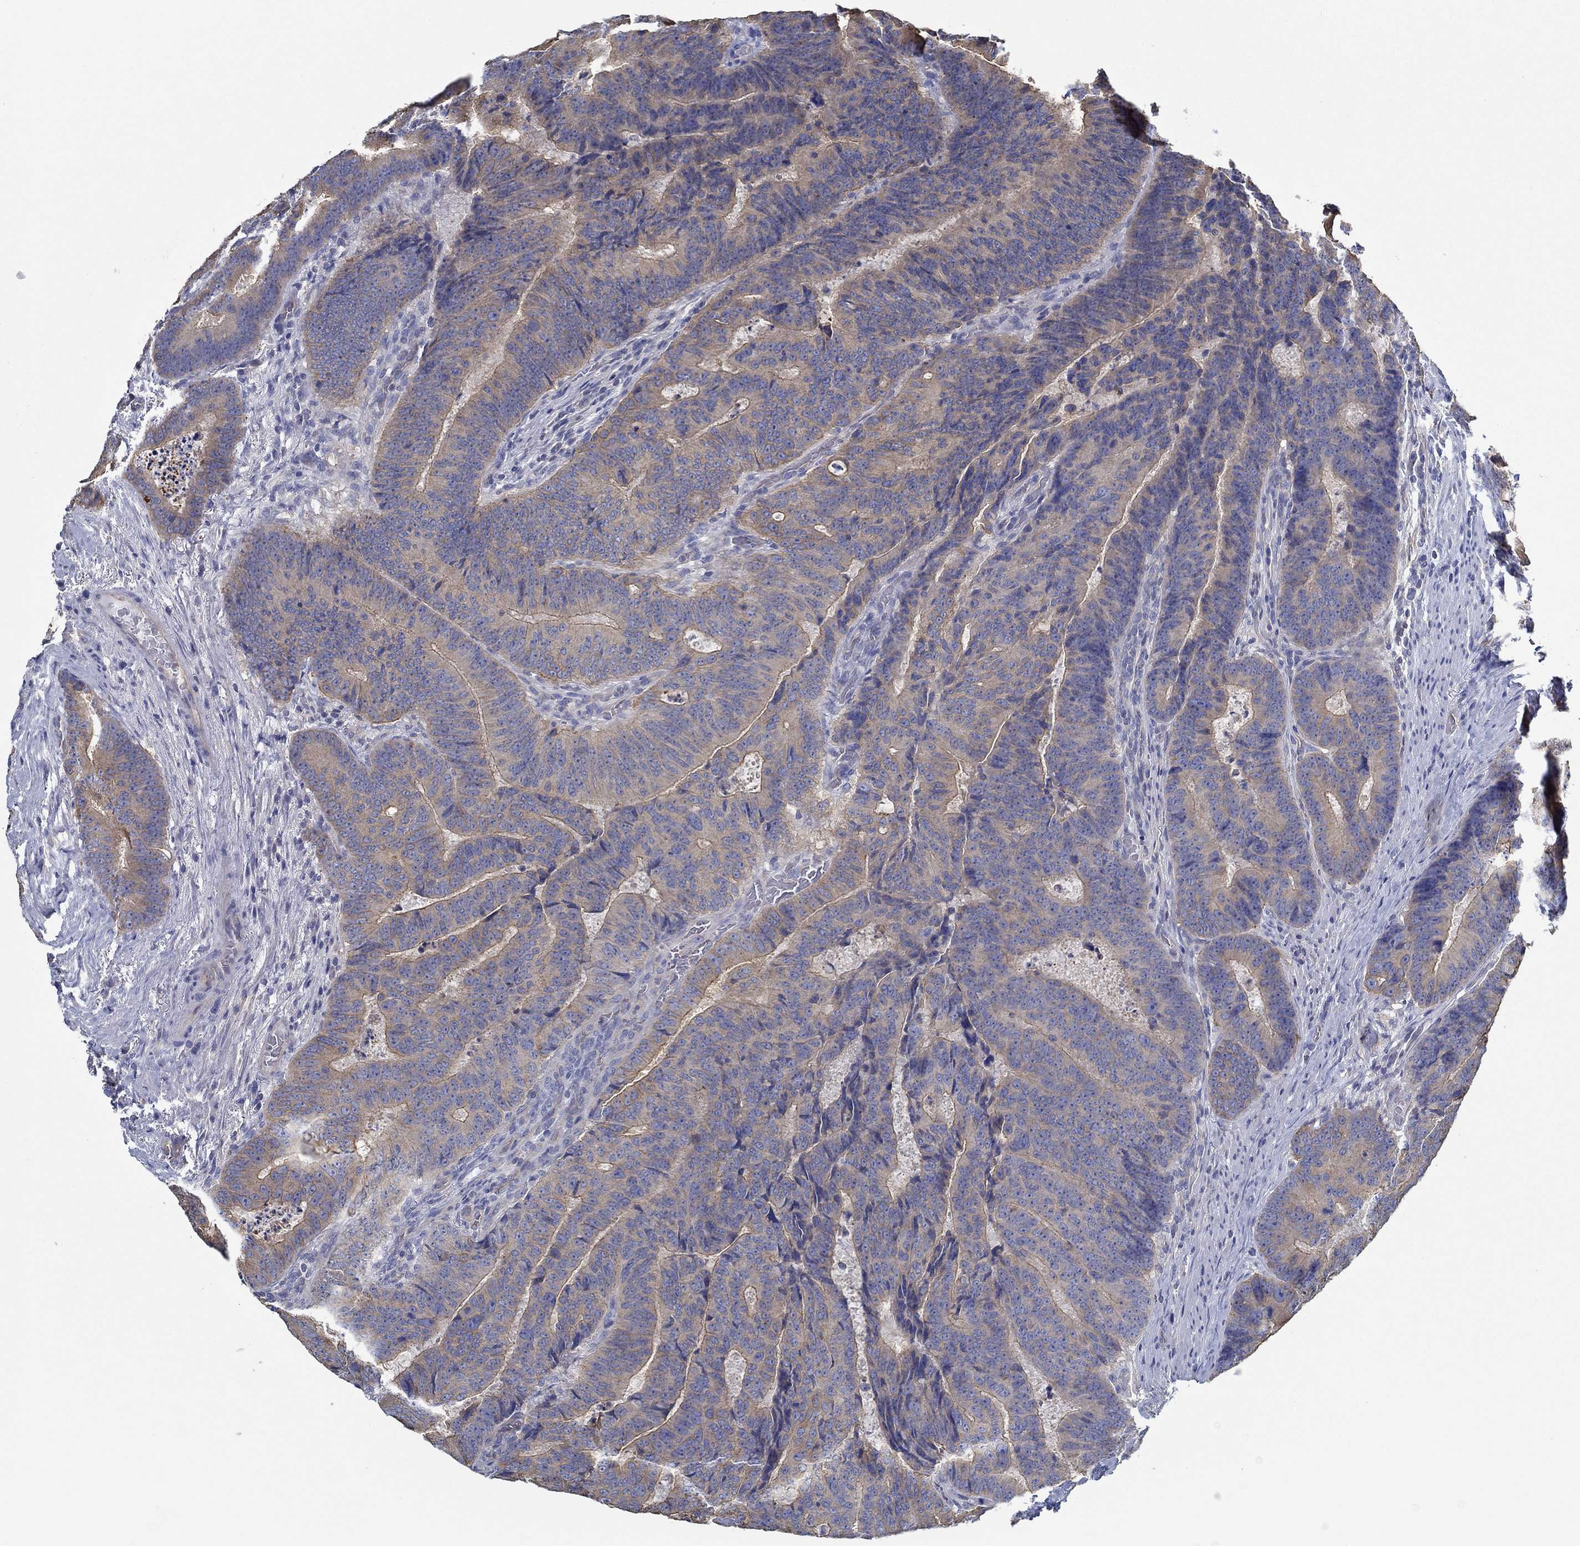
{"staining": {"intensity": "weak", "quantity": ">75%", "location": "cytoplasmic/membranous"}, "tissue": "colorectal cancer", "cell_type": "Tumor cells", "image_type": "cancer", "snomed": [{"axis": "morphology", "description": "Adenocarcinoma, NOS"}, {"axis": "topography", "description": "Colon"}], "caption": "Weak cytoplasmic/membranous protein positivity is appreciated in about >75% of tumor cells in adenocarcinoma (colorectal).", "gene": "BBOF1", "patient": {"sex": "female", "age": 82}}